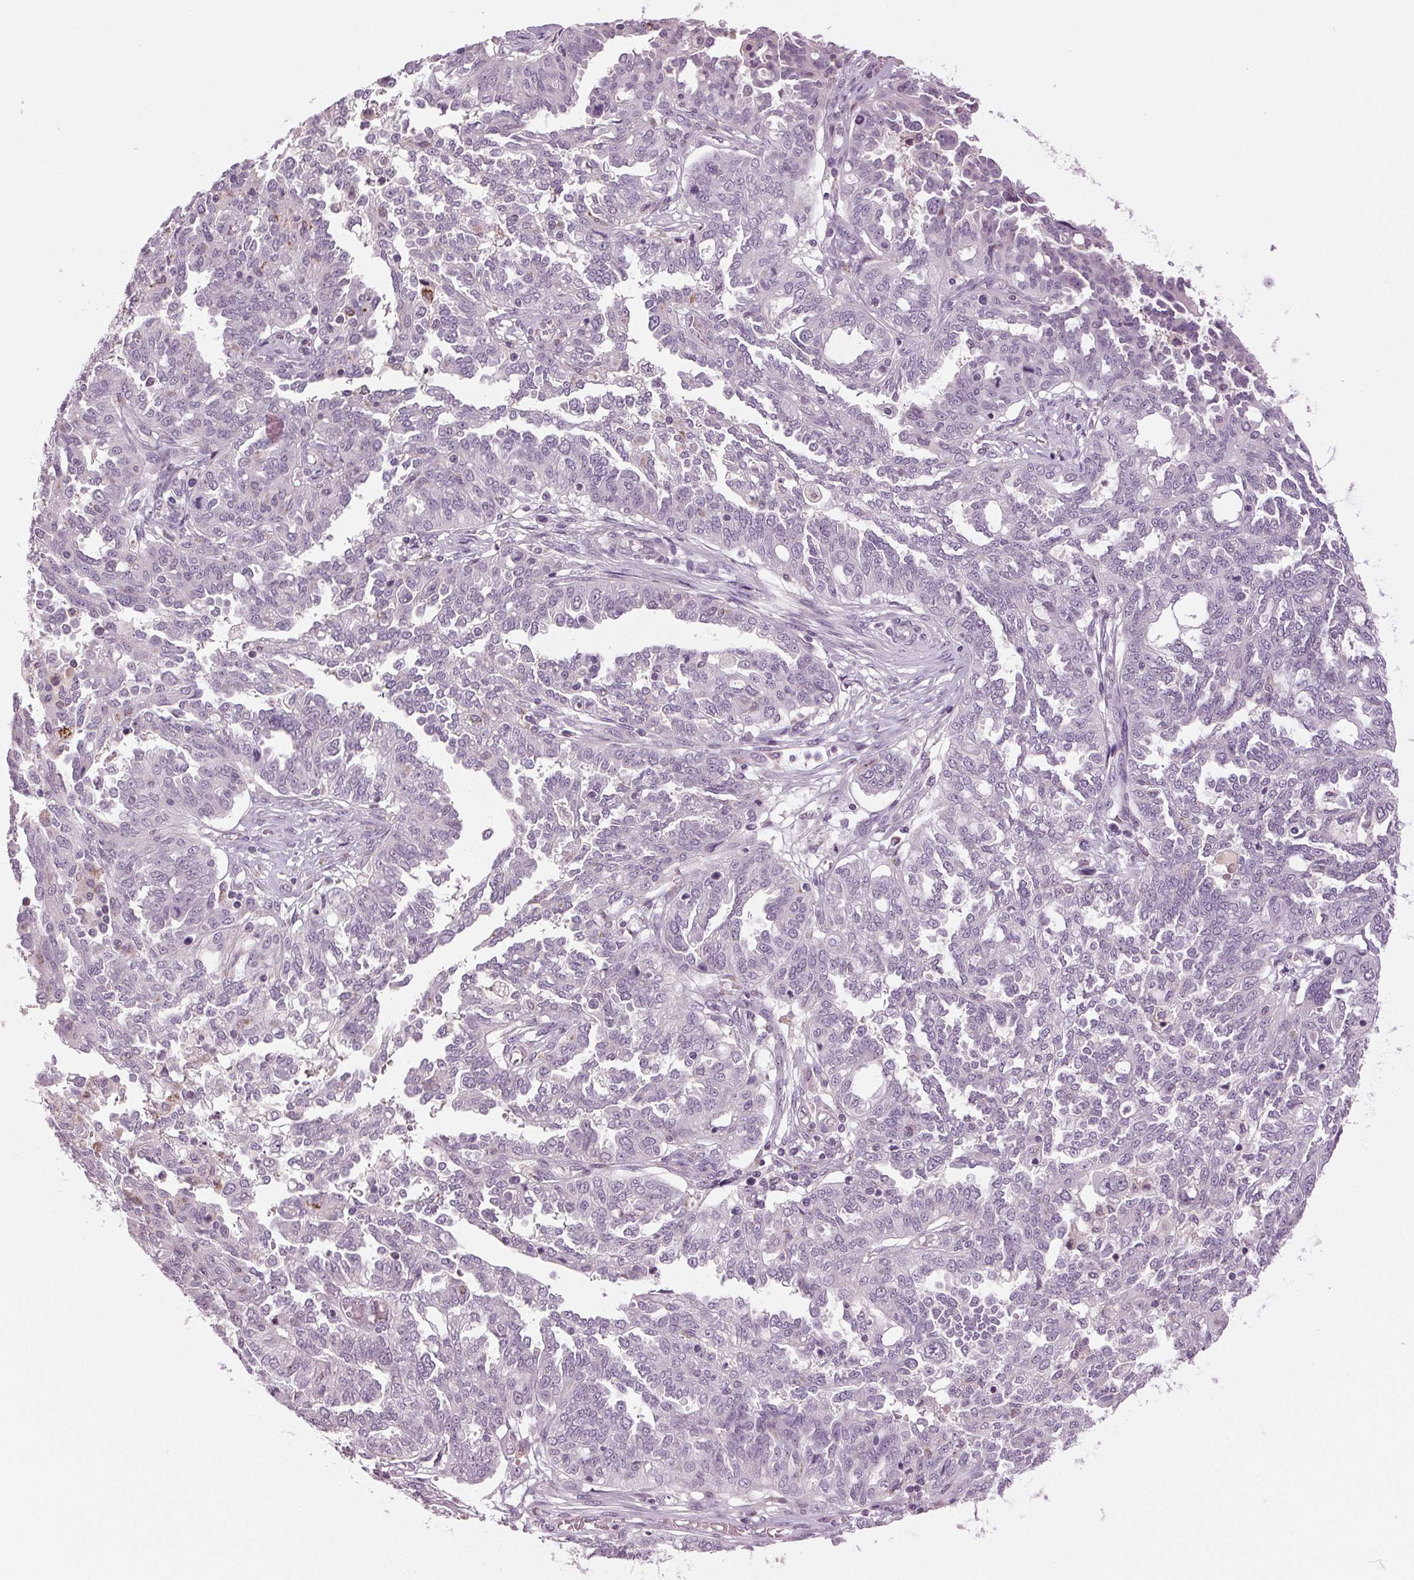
{"staining": {"intensity": "negative", "quantity": "none", "location": "none"}, "tissue": "ovarian cancer", "cell_type": "Tumor cells", "image_type": "cancer", "snomed": [{"axis": "morphology", "description": "Cystadenocarcinoma, serous, NOS"}, {"axis": "topography", "description": "Ovary"}], "caption": "High magnification brightfield microscopy of ovarian serous cystadenocarcinoma stained with DAB (brown) and counterstained with hematoxylin (blue): tumor cells show no significant positivity. The staining was performed using DAB to visualize the protein expression in brown, while the nuclei were stained in blue with hematoxylin (Magnification: 20x).", "gene": "DNAH12", "patient": {"sex": "female", "age": 67}}